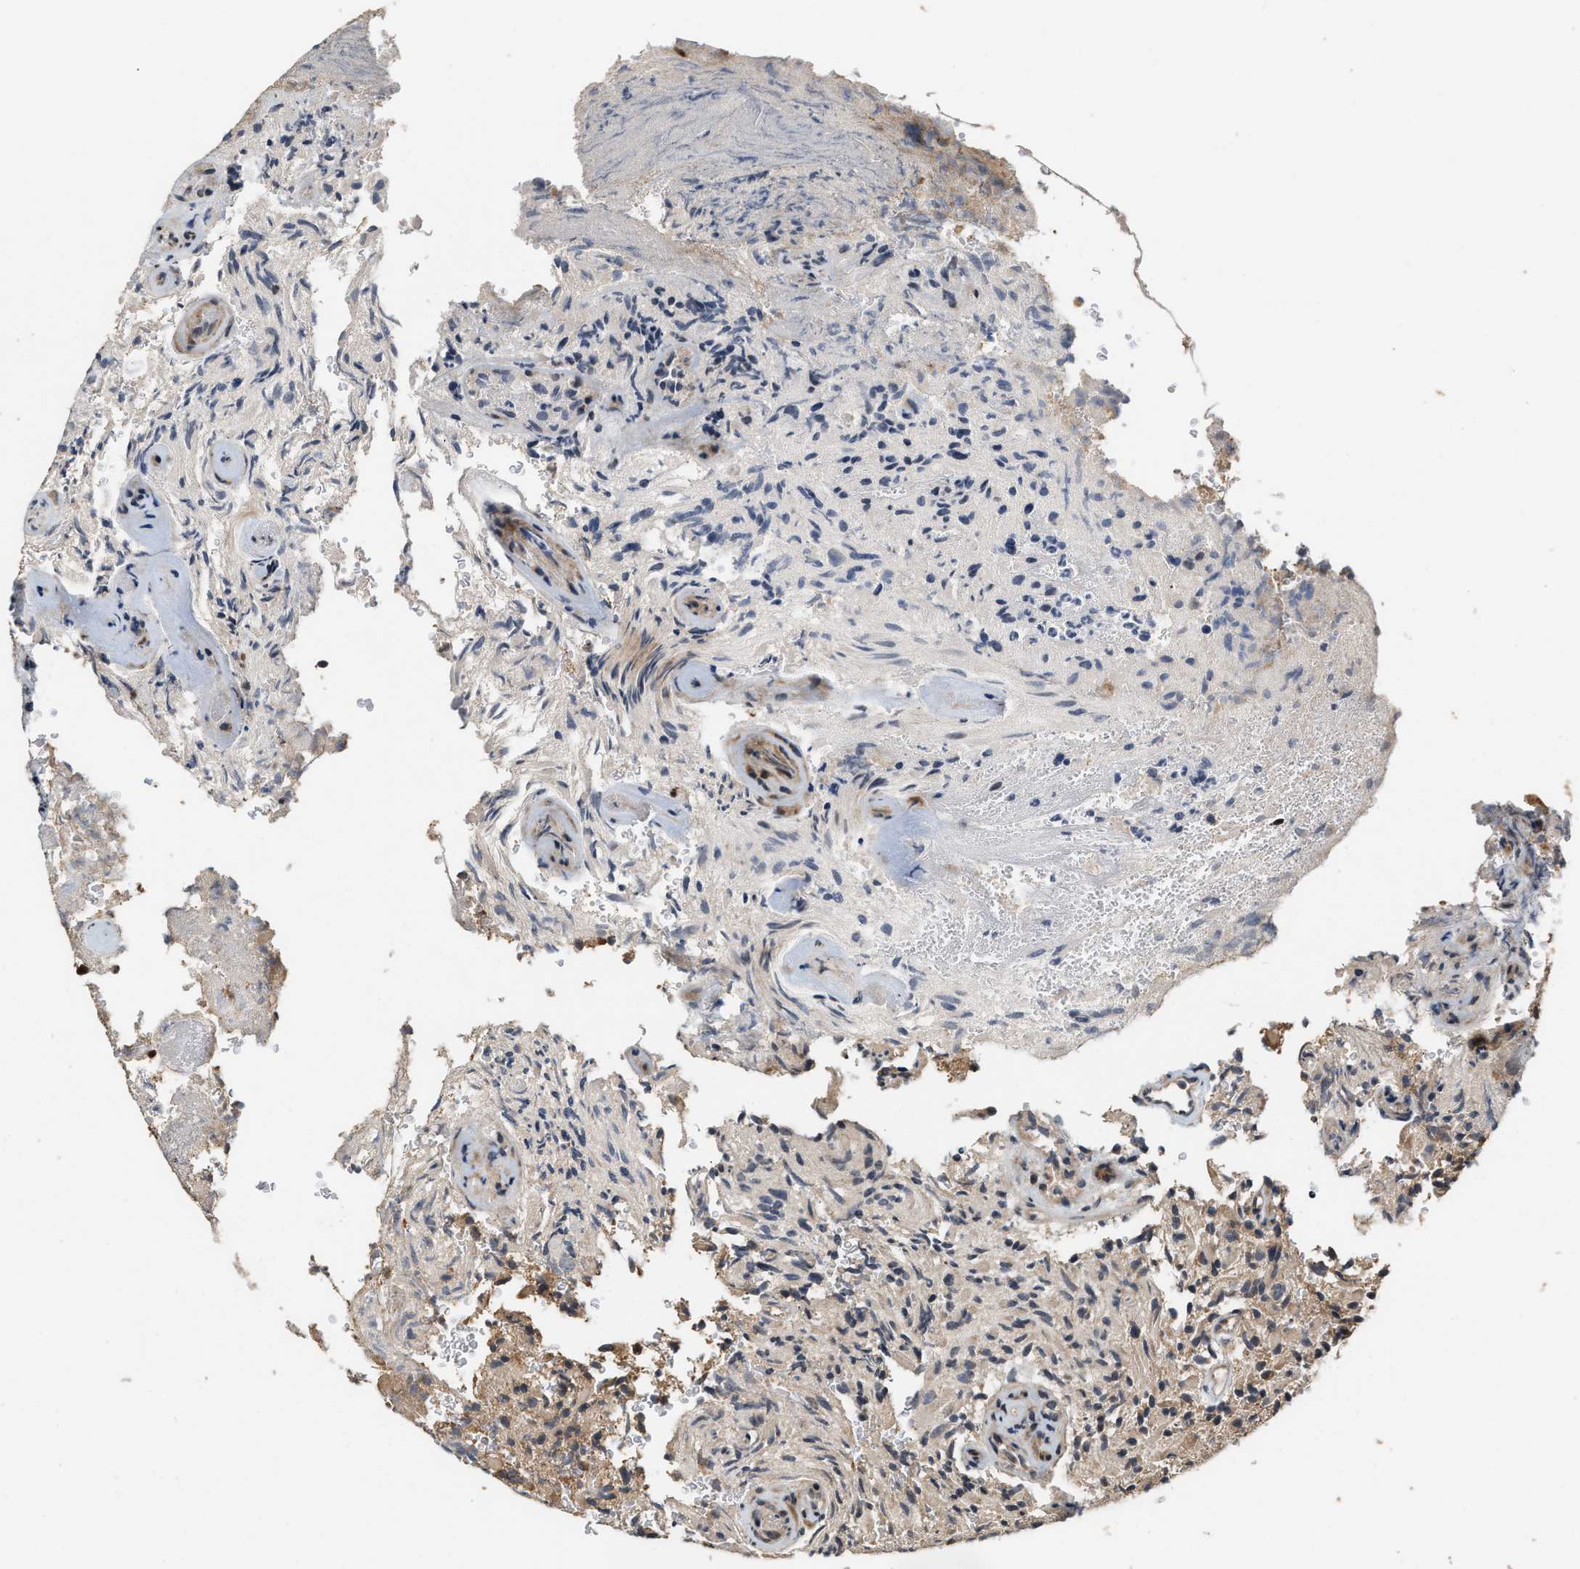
{"staining": {"intensity": "moderate", "quantity": "25%-75%", "location": "cytoplasmic/membranous,nuclear"}, "tissue": "glioma", "cell_type": "Tumor cells", "image_type": "cancer", "snomed": [{"axis": "morphology", "description": "Glioma, malignant, High grade"}, {"axis": "topography", "description": "Brain"}], "caption": "Immunohistochemical staining of glioma demonstrates medium levels of moderate cytoplasmic/membranous and nuclear expression in about 25%-75% of tumor cells.", "gene": "ELP2", "patient": {"sex": "male", "age": 71}}